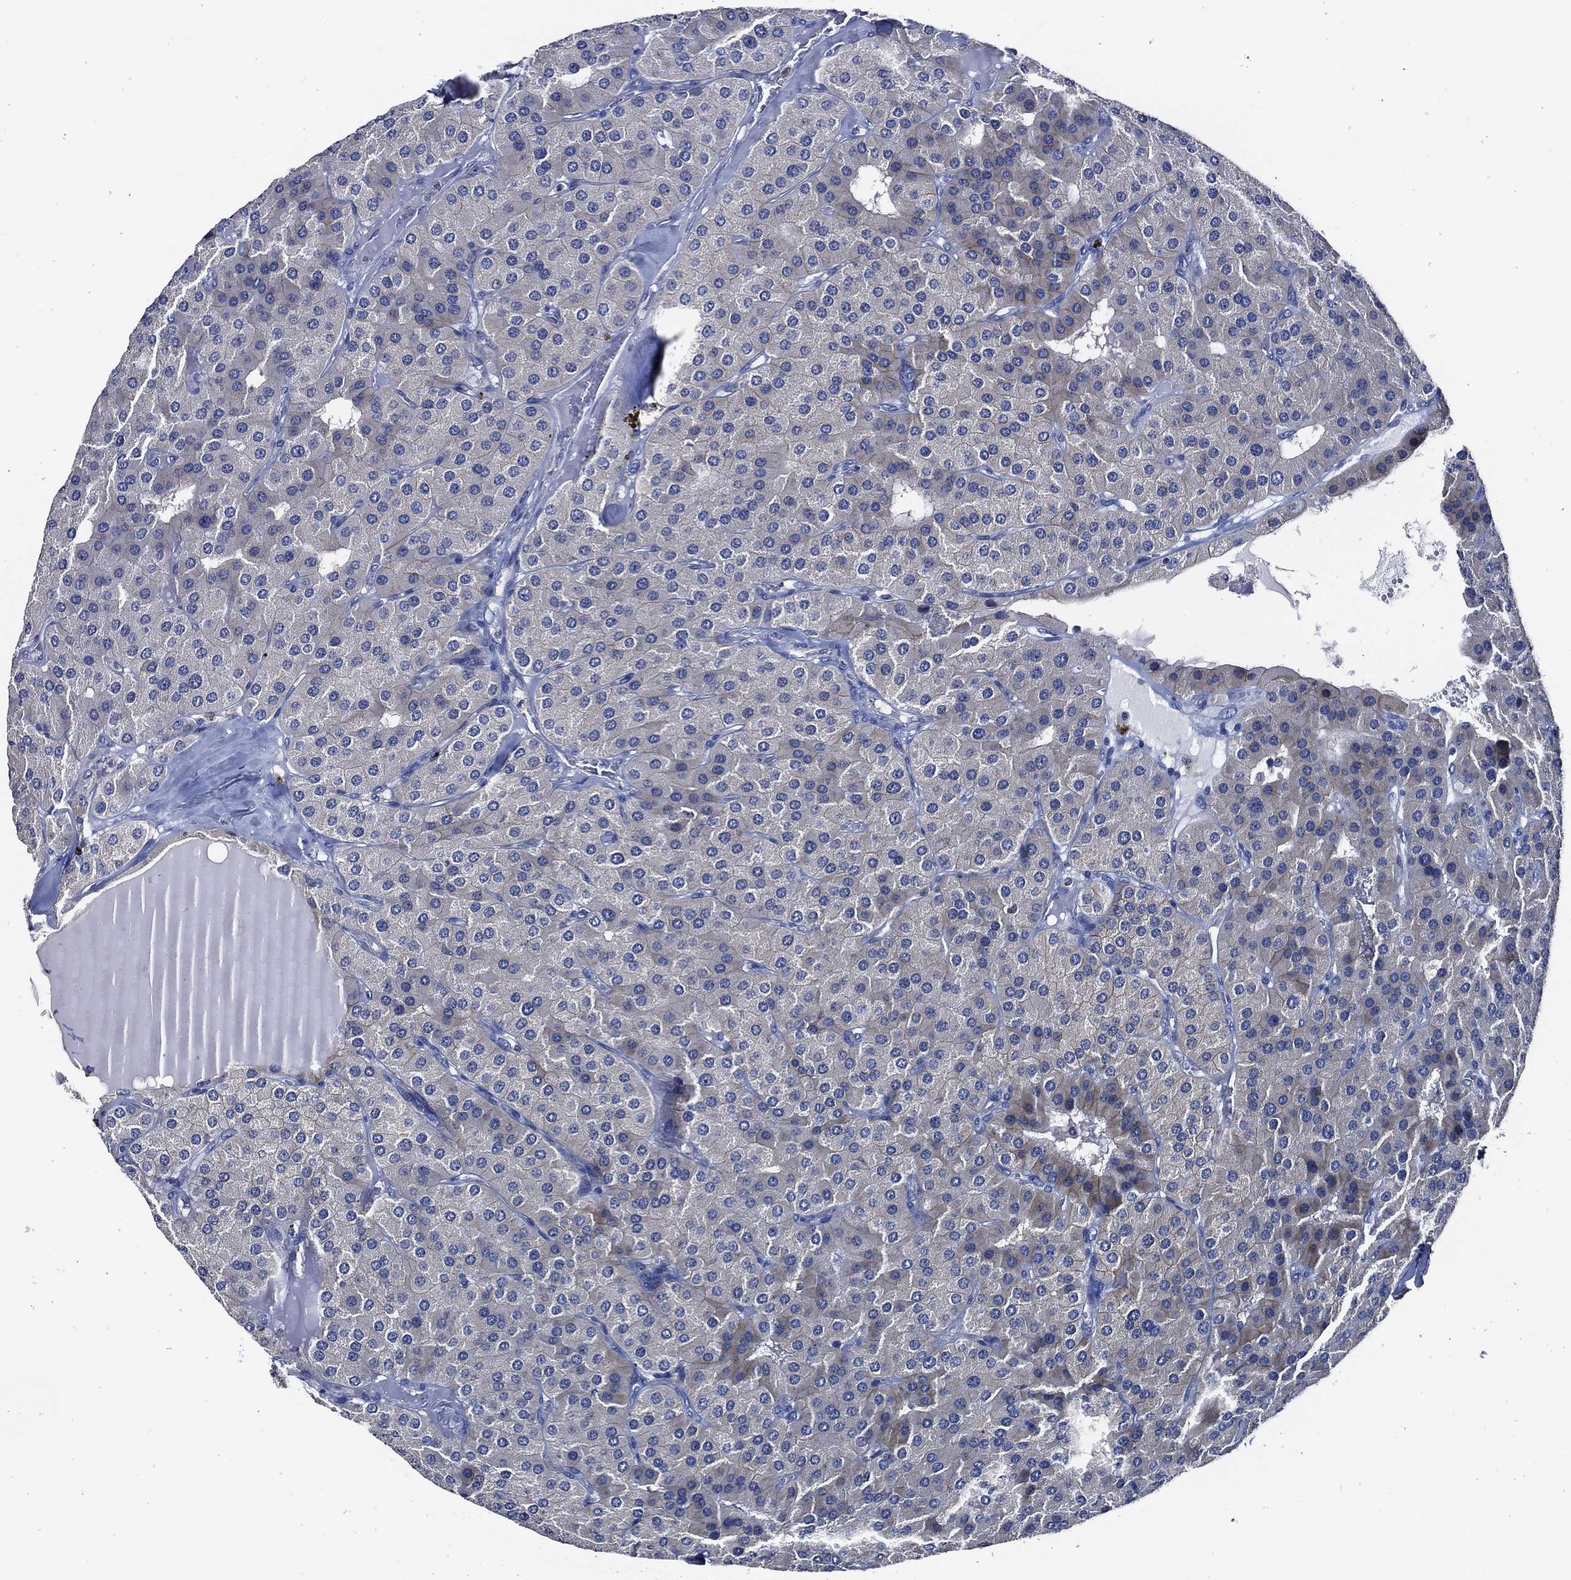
{"staining": {"intensity": "weak", "quantity": "<25%", "location": "cytoplasmic/membranous"}, "tissue": "parathyroid gland", "cell_type": "Glandular cells", "image_type": "normal", "snomed": [{"axis": "morphology", "description": "Normal tissue, NOS"}, {"axis": "morphology", "description": "Adenoma, NOS"}, {"axis": "topography", "description": "Parathyroid gland"}], "caption": "A high-resolution histopathology image shows IHC staining of unremarkable parathyroid gland, which displays no significant positivity in glandular cells.", "gene": "POU2F2", "patient": {"sex": "female", "age": 86}}